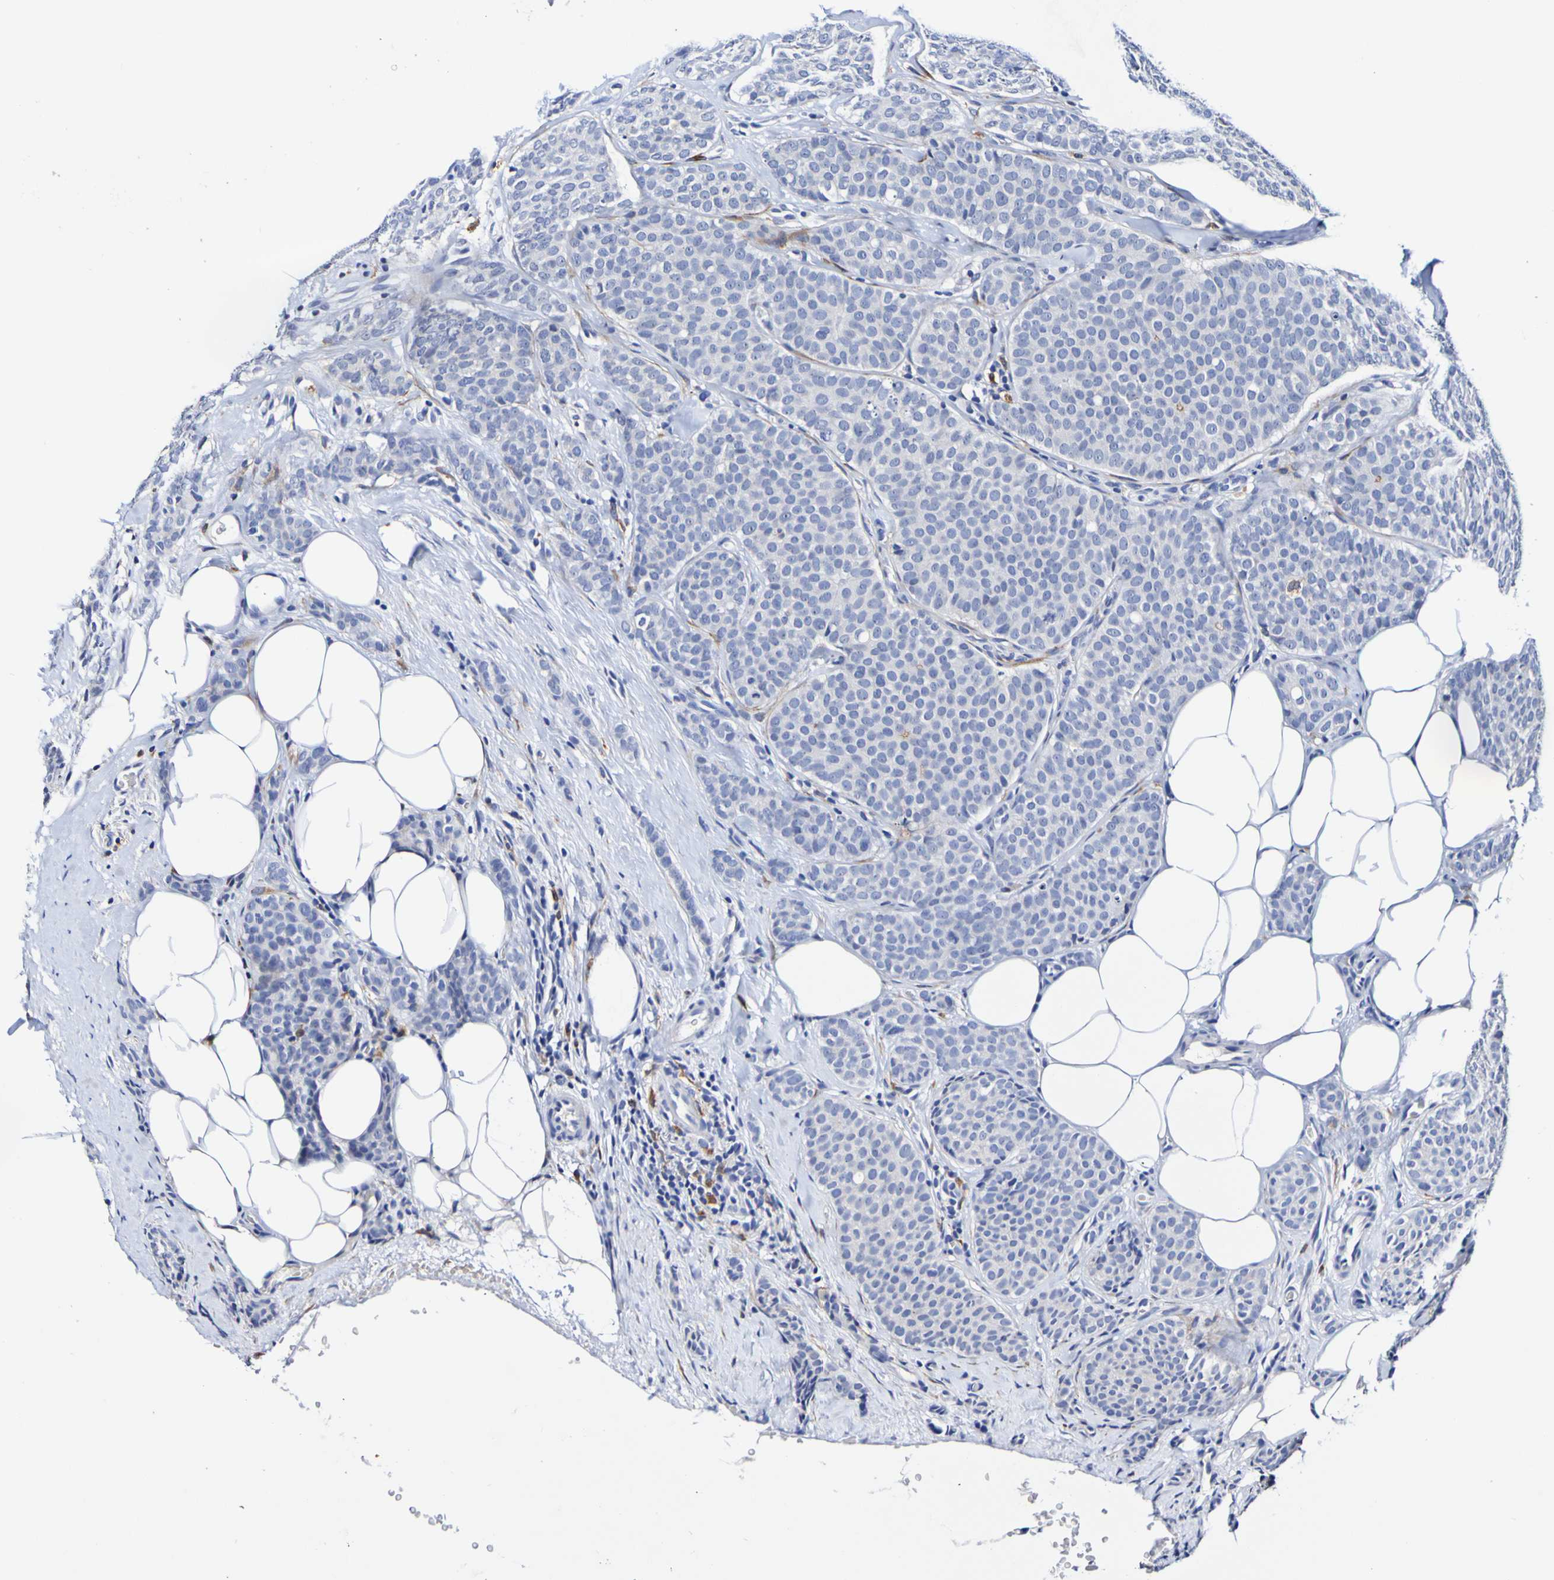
{"staining": {"intensity": "negative", "quantity": "none", "location": "none"}, "tissue": "breast cancer", "cell_type": "Tumor cells", "image_type": "cancer", "snomed": [{"axis": "morphology", "description": "Lobular carcinoma"}, {"axis": "topography", "description": "Skin"}, {"axis": "topography", "description": "Breast"}], "caption": "Immunohistochemistry image of breast cancer stained for a protein (brown), which reveals no staining in tumor cells.", "gene": "SEZ6", "patient": {"sex": "female", "age": 46}}